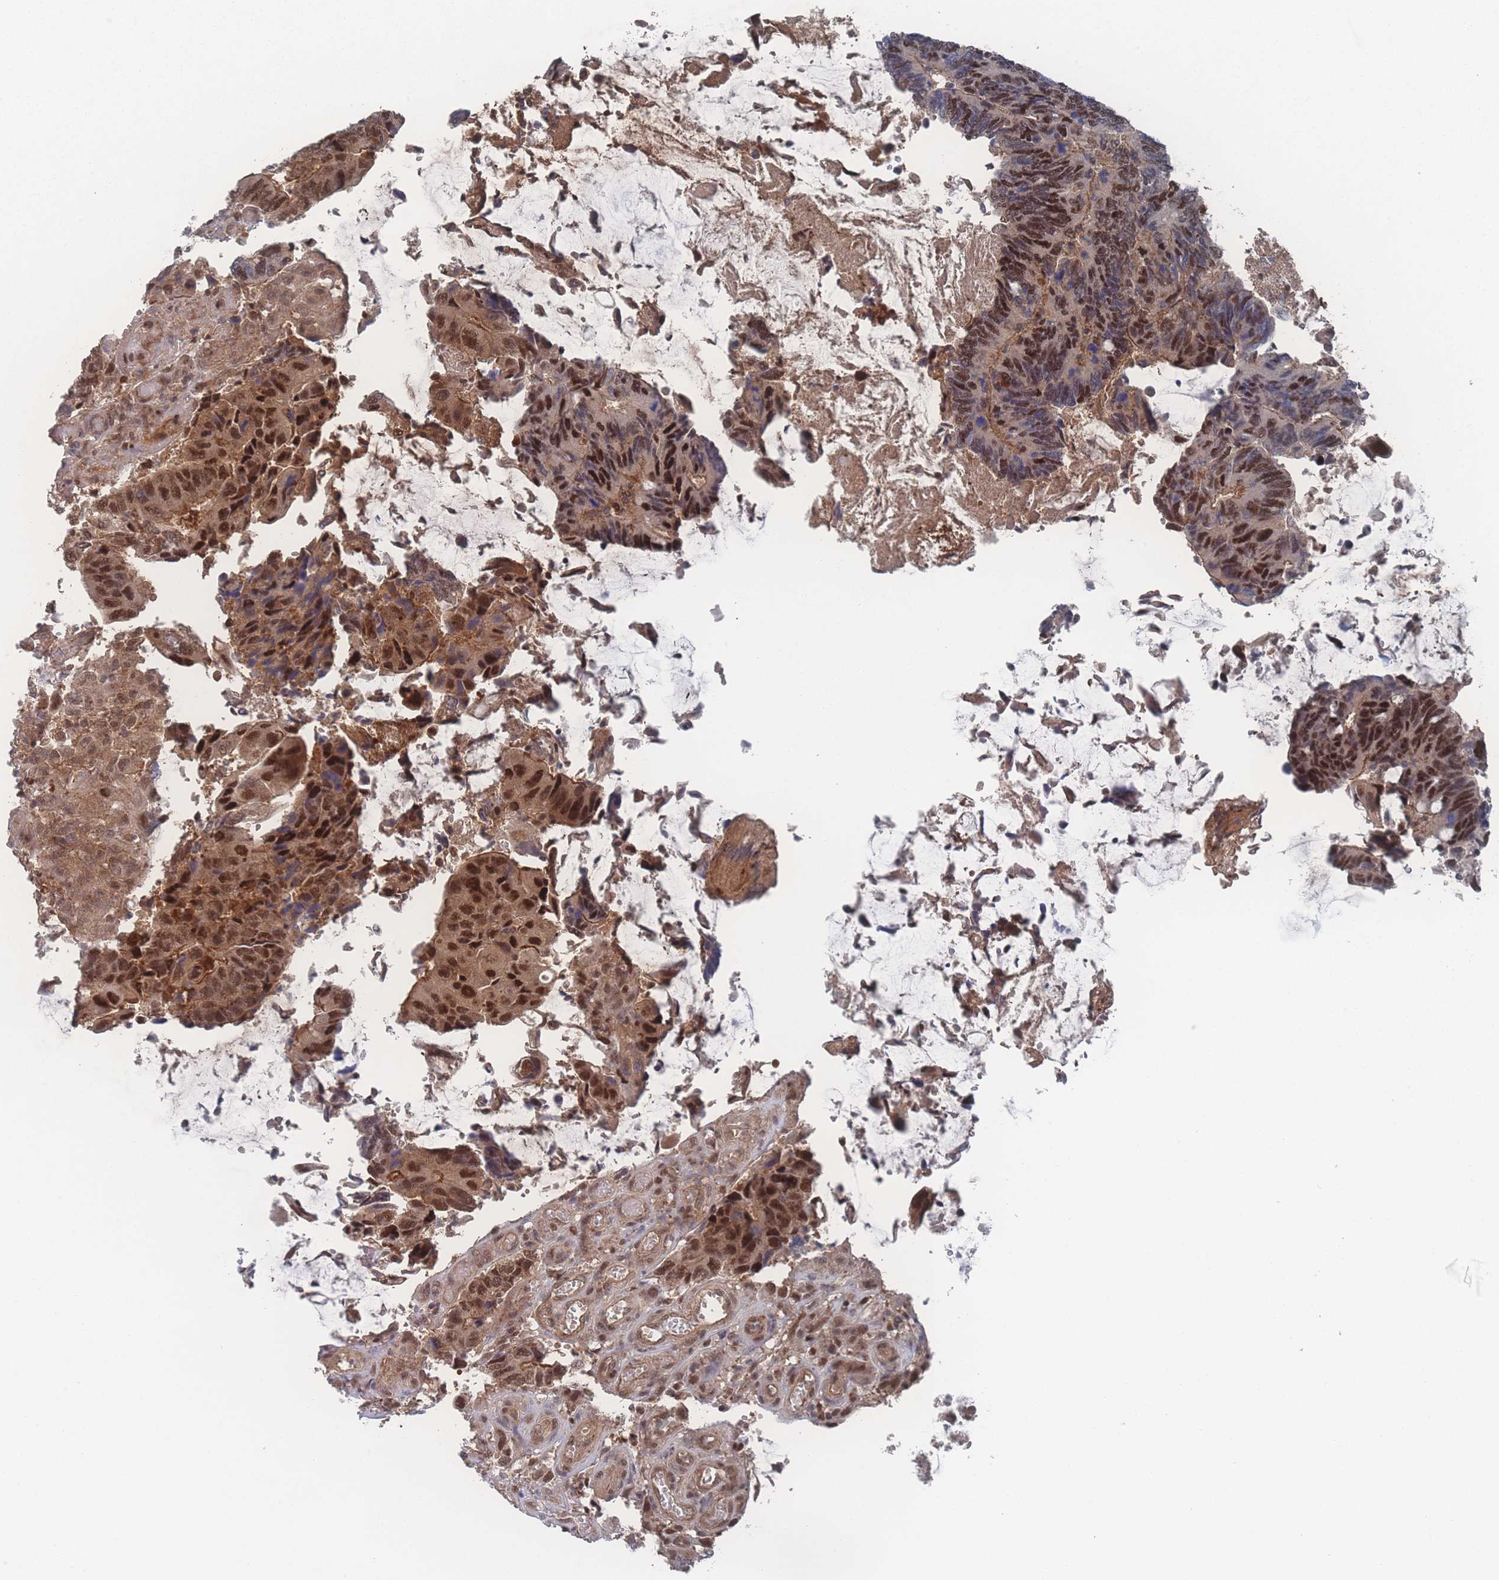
{"staining": {"intensity": "strong", "quantity": ">75%", "location": "nuclear"}, "tissue": "colorectal cancer", "cell_type": "Tumor cells", "image_type": "cancer", "snomed": [{"axis": "morphology", "description": "Adenocarcinoma, NOS"}, {"axis": "topography", "description": "Colon"}], "caption": "This is a photomicrograph of immunohistochemistry staining of colorectal cancer, which shows strong positivity in the nuclear of tumor cells.", "gene": "PSMA1", "patient": {"sex": "male", "age": 87}}